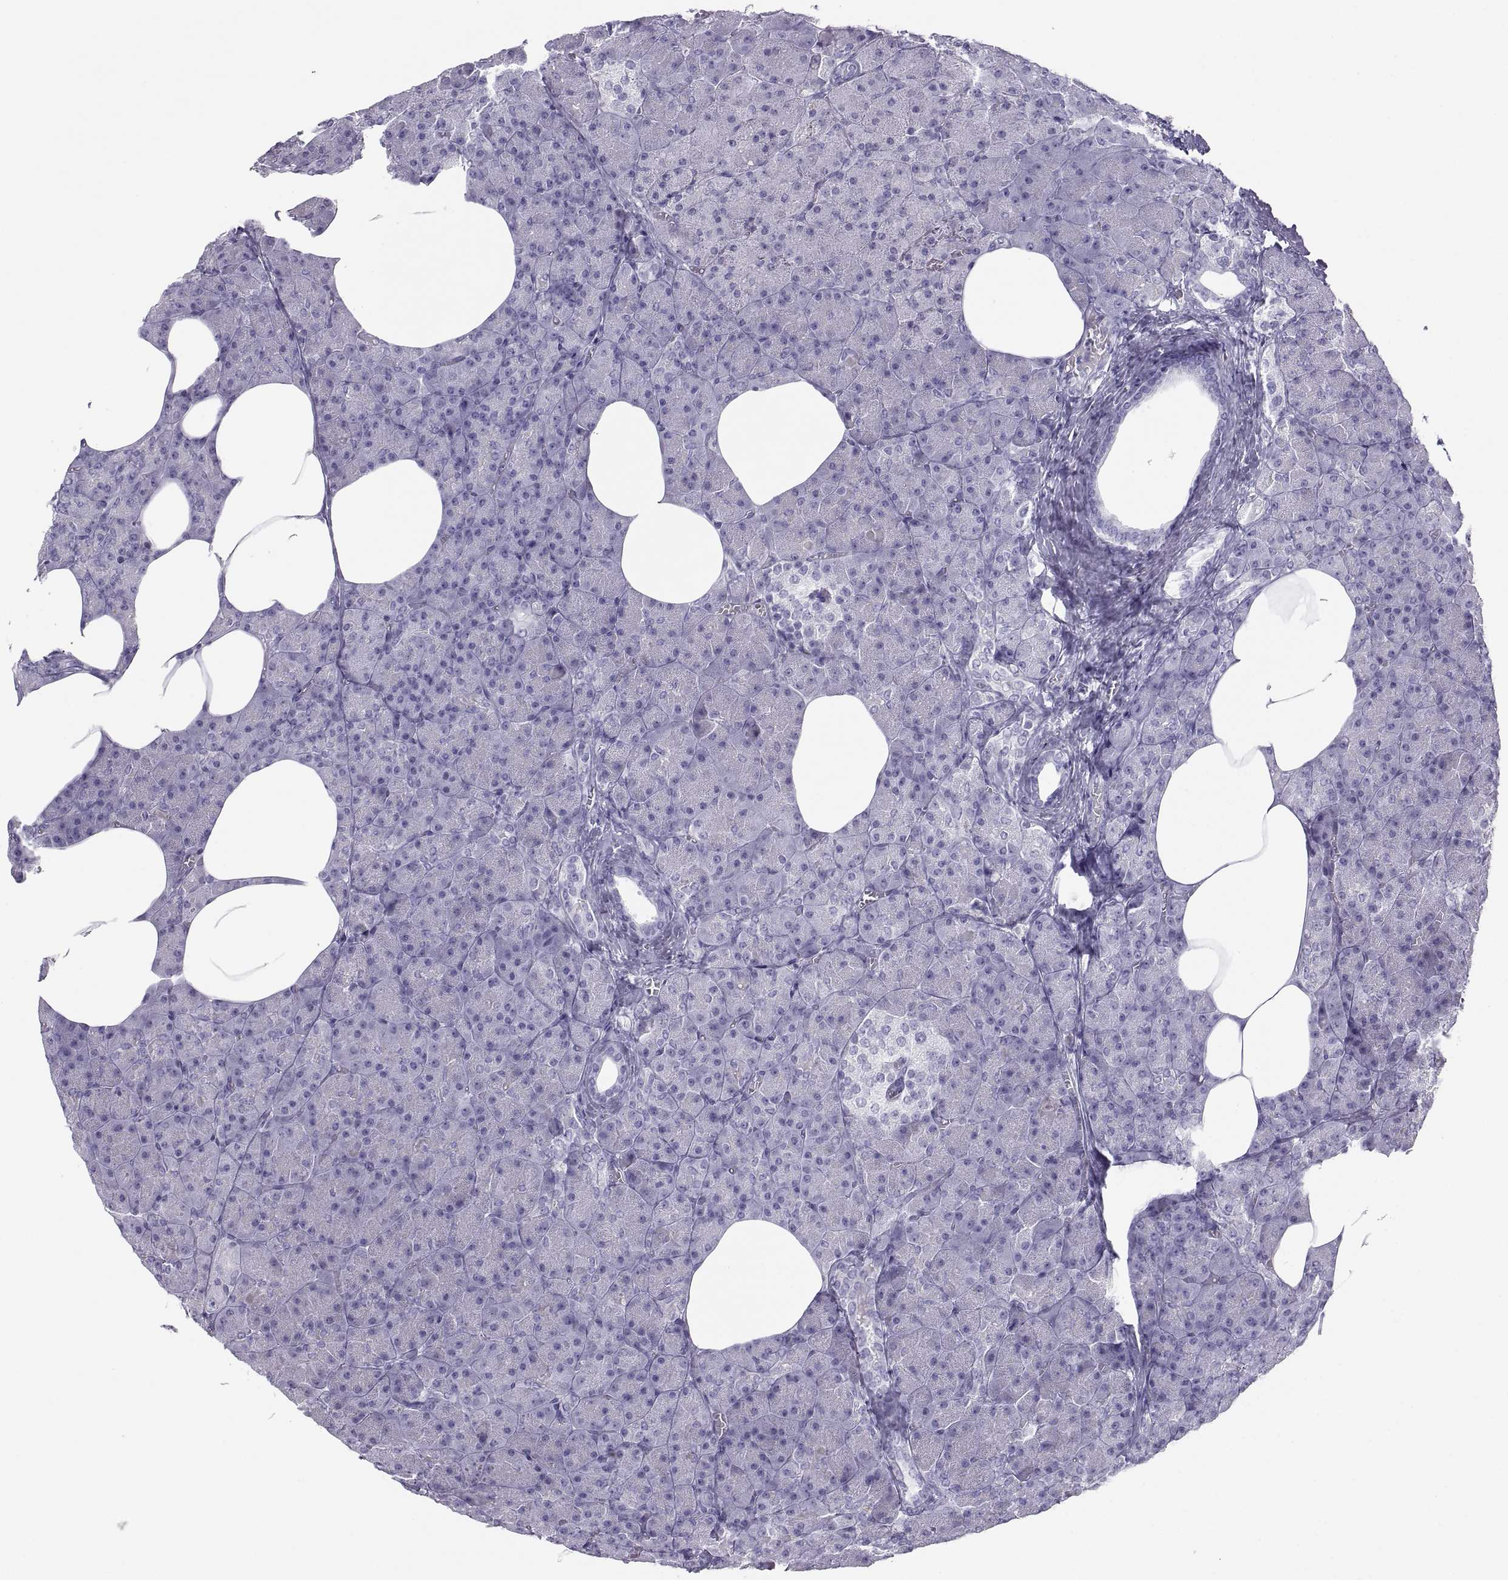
{"staining": {"intensity": "negative", "quantity": "none", "location": "none"}, "tissue": "pancreas", "cell_type": "Exocrine glandular cells", "image_type": "normal", "snomed": [{"axis": "morphology", "description": "Normal tissue, NOS"}, {"axis": "topography", "description": "Pancreas"}], "caption": "There is no significant expression in exocrine glandular cells of pancreas. The staining was performed using DAB (3,3'-diaminobenzidine) to visualize the protein expression in brown, while the nuclei were stained in blue with hematoxylin (Magnification: 20x).", "gene": "SEMG1", "patient": {"sex": "female", "age": 45}}